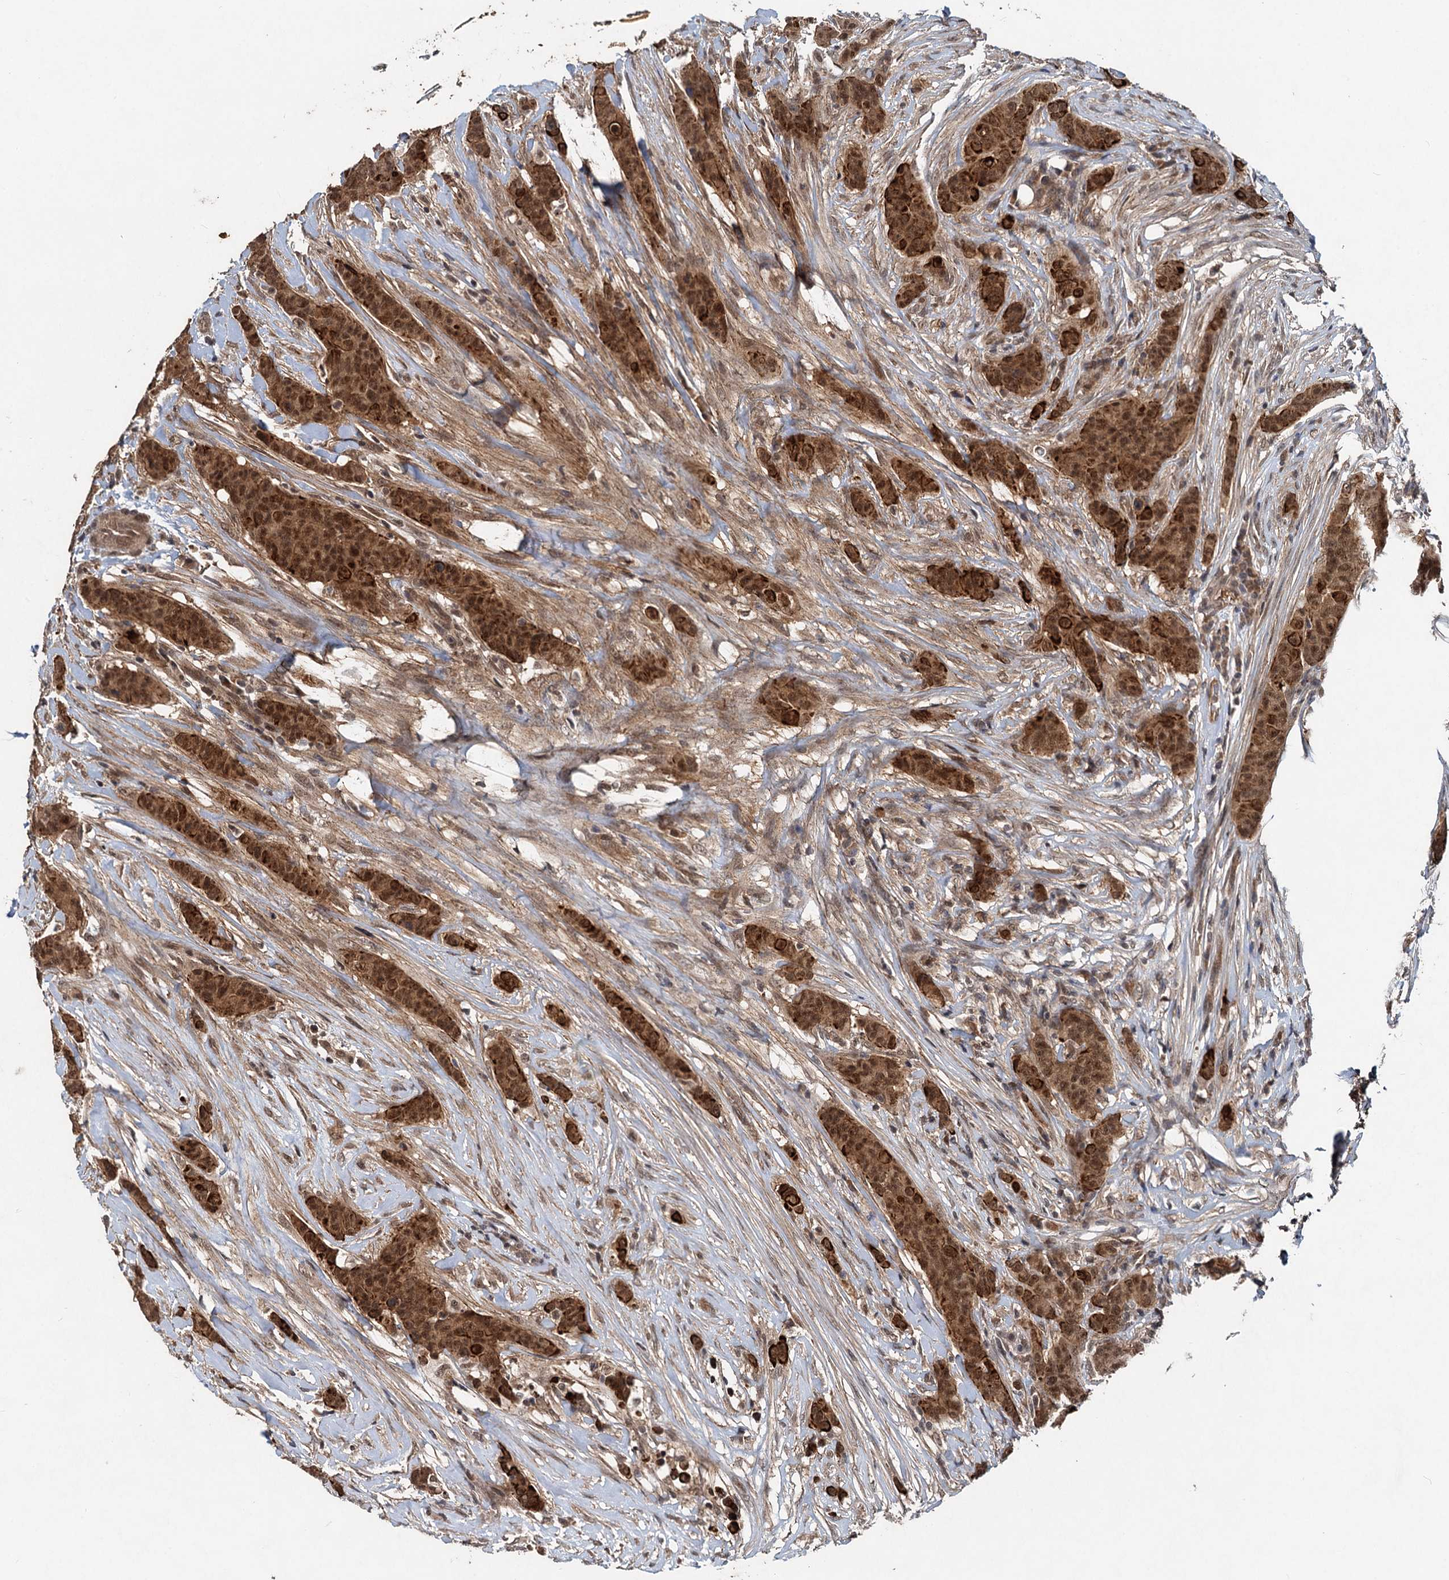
{"staining": {"intensity": "strong", "quantity": ">75%", "location": "cytoplasmic/membranous,nuclear"}, "tissue": "breast cancer", "cell_type": "Tumor cells", "image_type": "cancer", "snomed": [{"axis": "morphology", "description": "Duct carcinoma"}, {"axis": "topography", "description": "Breast"}], "caption": "IHC photomicrograph of neoplastic tissue: human breast cancer (infiltrating ductal carcinoma) stained using IHC reveals high levels of strong protein expression localized specifically in the cytoplasmic/membranous and nuclear of tumor cells, appearing as a cytoplasmic/membranous and nuclear brown color.", "gene": "RITA1", "patient": {"sex": "female", "age": 40}}